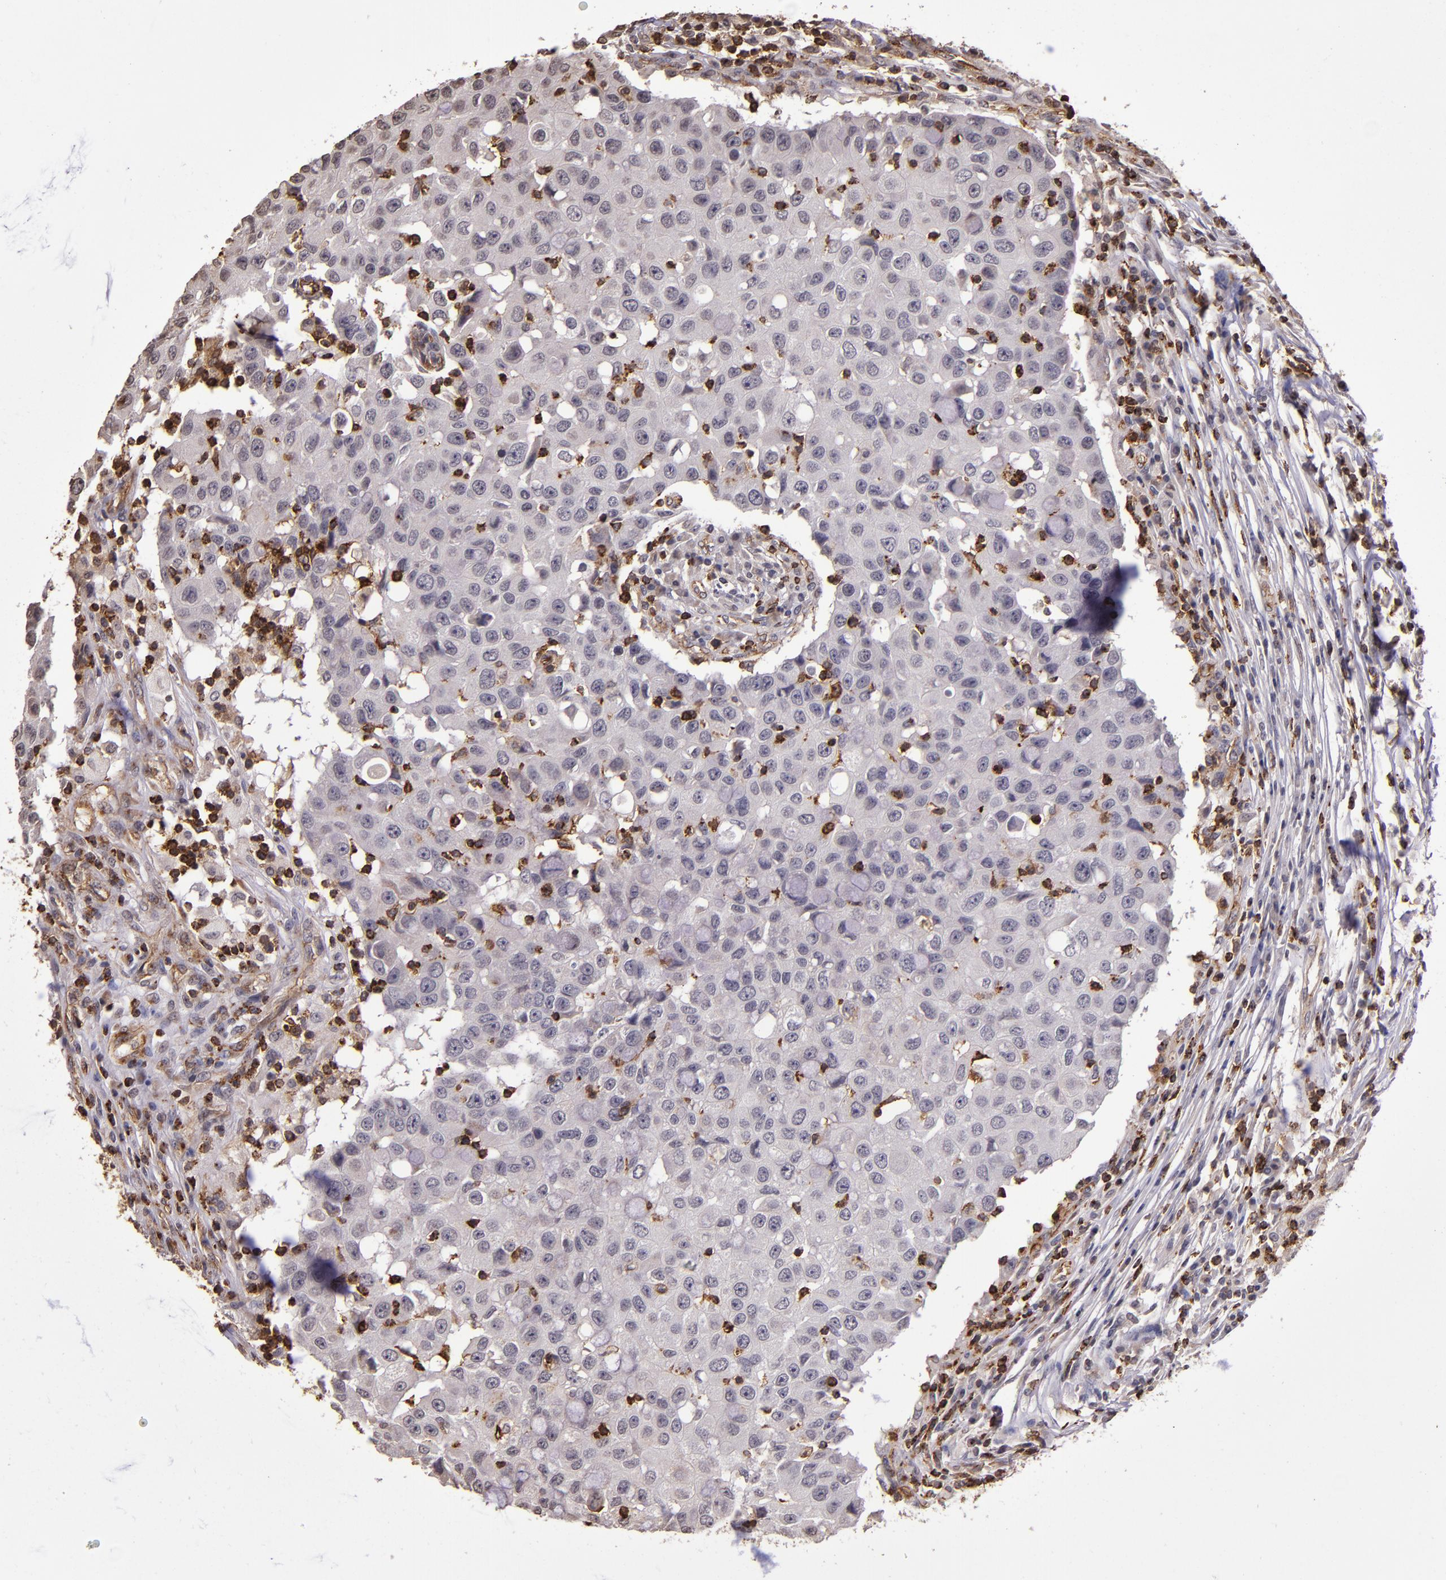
{"staining": {"intensity": "weak", "quantity": "<25%", "location": "cytoplasmic/membranous"}, "tissue": "breast cancer", "cell_type": "Tumor cells", "image_type": "cancer", "snomed": [{"axis": "morphology", "description": "Duct carcinoma"}, {"axis": "topography", "description": "Breast"}], "caption": "There is no significant positivity in tumor cells of breast cancer.", "gene": "SLC2A3", "patient": {"sex": "female", "age": 27}}